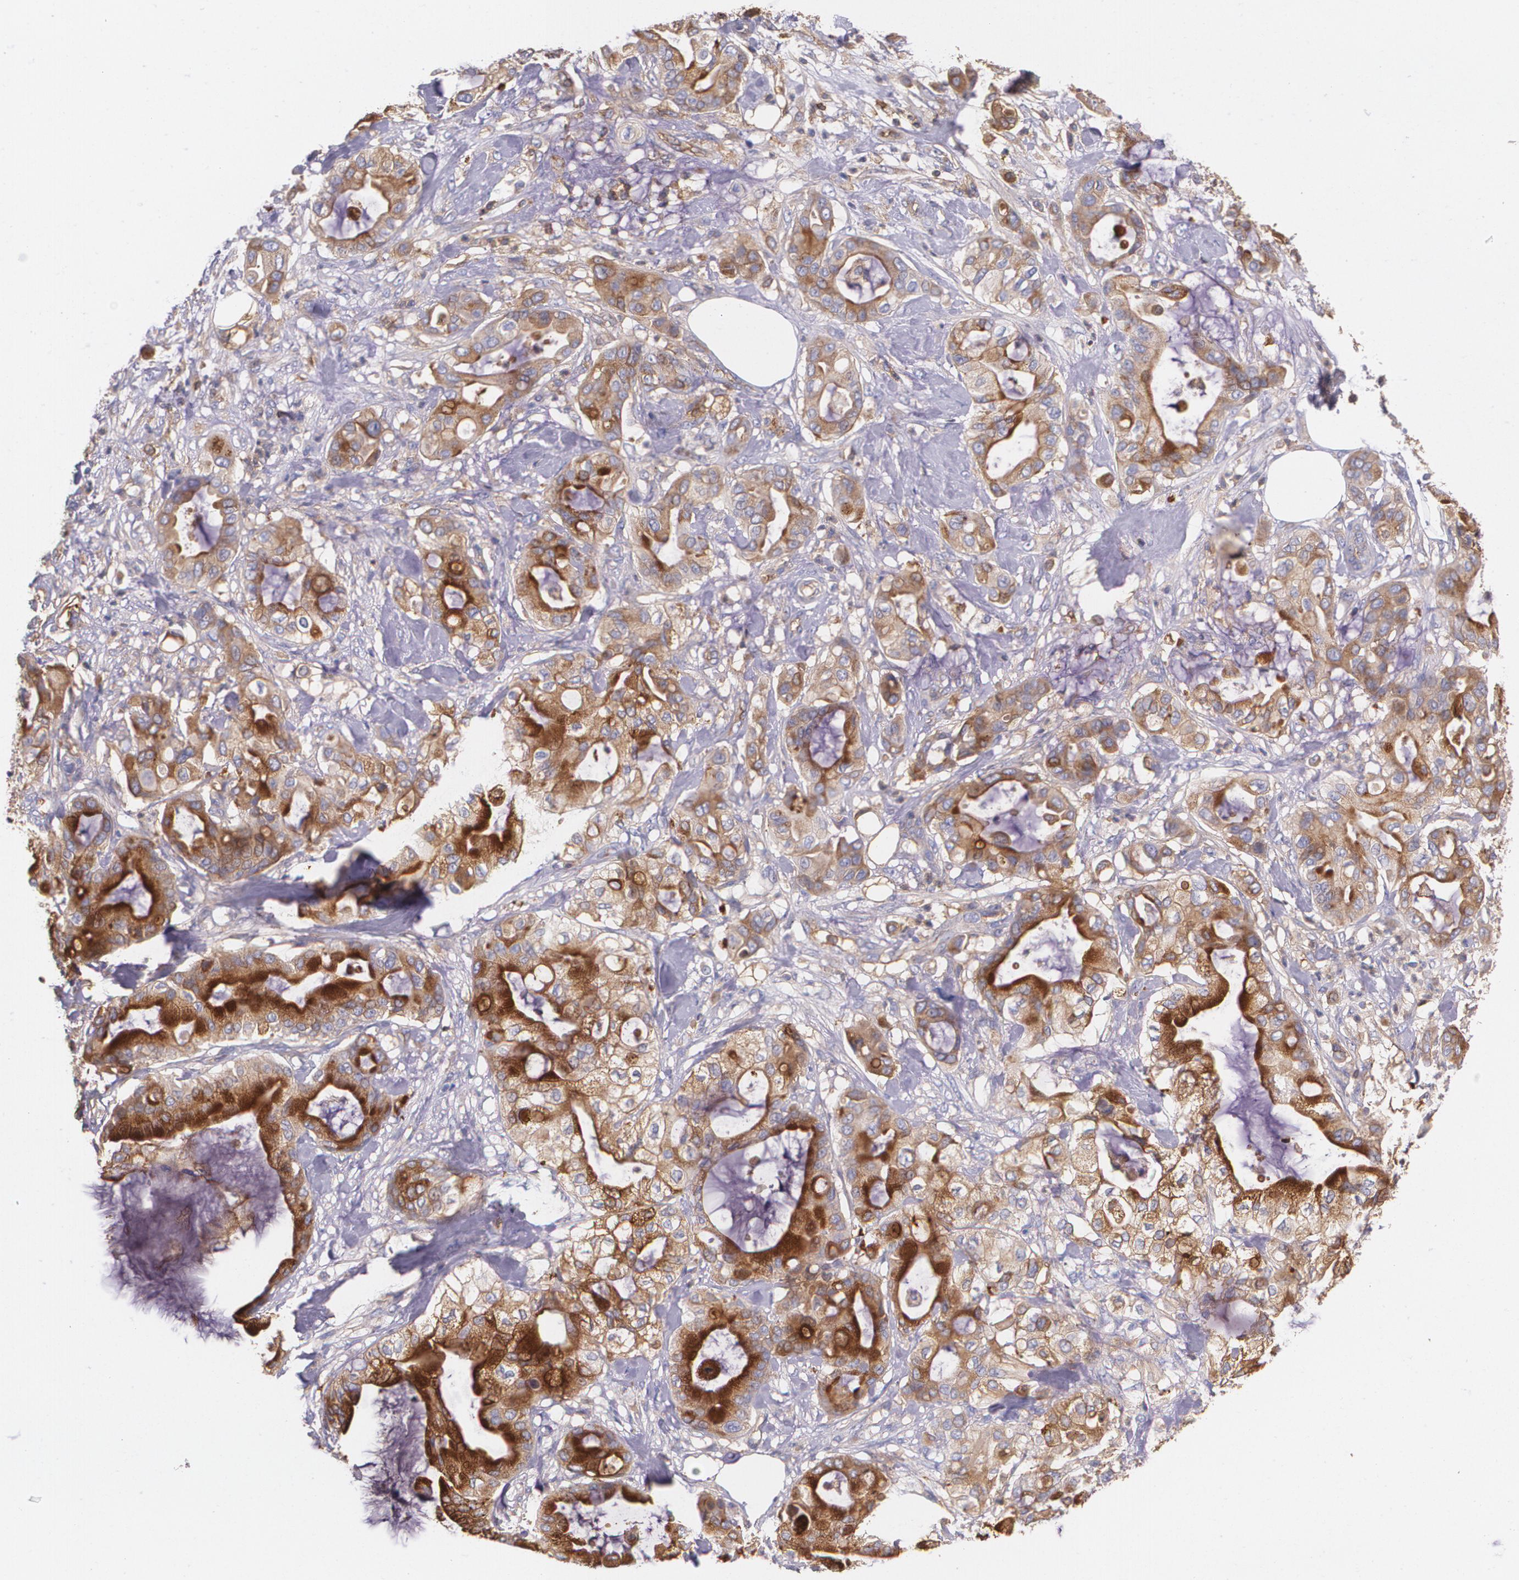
{"staining": {"intensity": "moderate", "quantity": ">75%", "location": "cytoplasmic/membranous"}, "tissue": "pancreatic cancer", "cell_type": "Tumor cells", "image_type": "cancer", "snomed": [{"axis": "morphology", "description": "Adenocarcinoma, NOS"}, {"axis": "morphology", "description": "Adenocarcinoma, metastatic, NOS"}, {"axis": "topography", "description": "Lymph node"}, {"axis": "topography", "description": "Pancreas"}, {"axis": "topography", "description": "Duodenum"}], "caption": "The image displays a brown stain indicating the presence of a protein in the cytoplasmic/membranous of tumor cells in adenocarcinoma (pancreatic).", "gene": "B2M", "patient": {"sex": "female", "age": 64}}